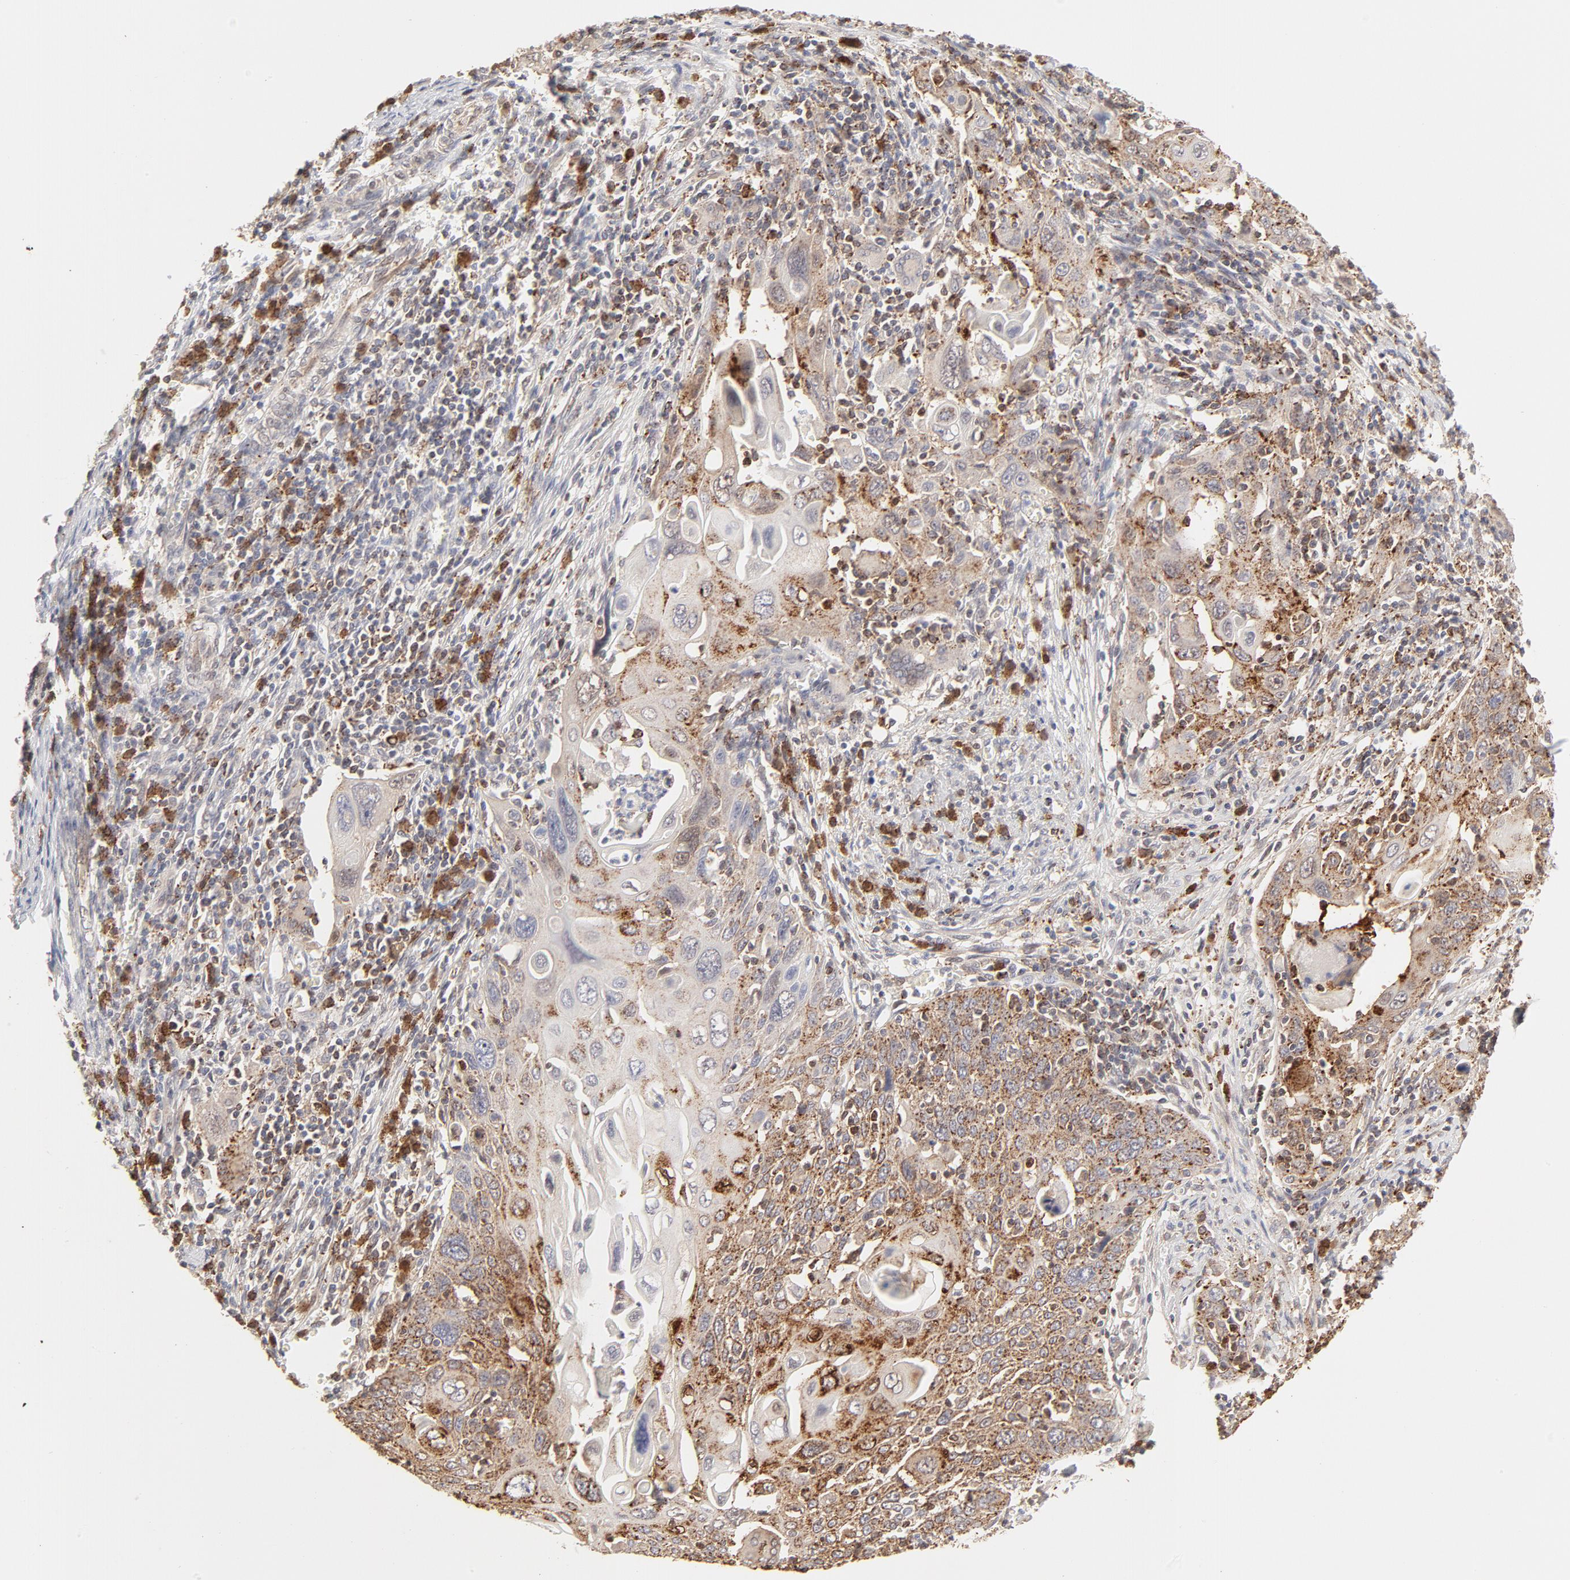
{"staining": {"intensity": "moderate", "quantity": "<25%", "location": "cytoplasmic/membranous"}, "tissue": "cervical cancer", "cell_type": "Tumor cells", "image_type": "cancer", "snomed": [{"axis": "morphology", "description": "Squamous cell carcinoma, NOS"}, {"axis": "topography", "description": "Cervix"}], "caption": "Brown immunohistochemical staining in human squamous cell carcinoma (cervical) shows moderate cytoplasmic/membranous positivity in about <25% of tumor cells.", "gene": "CDK6", "patient": {"sex": "female", "age": 54}}